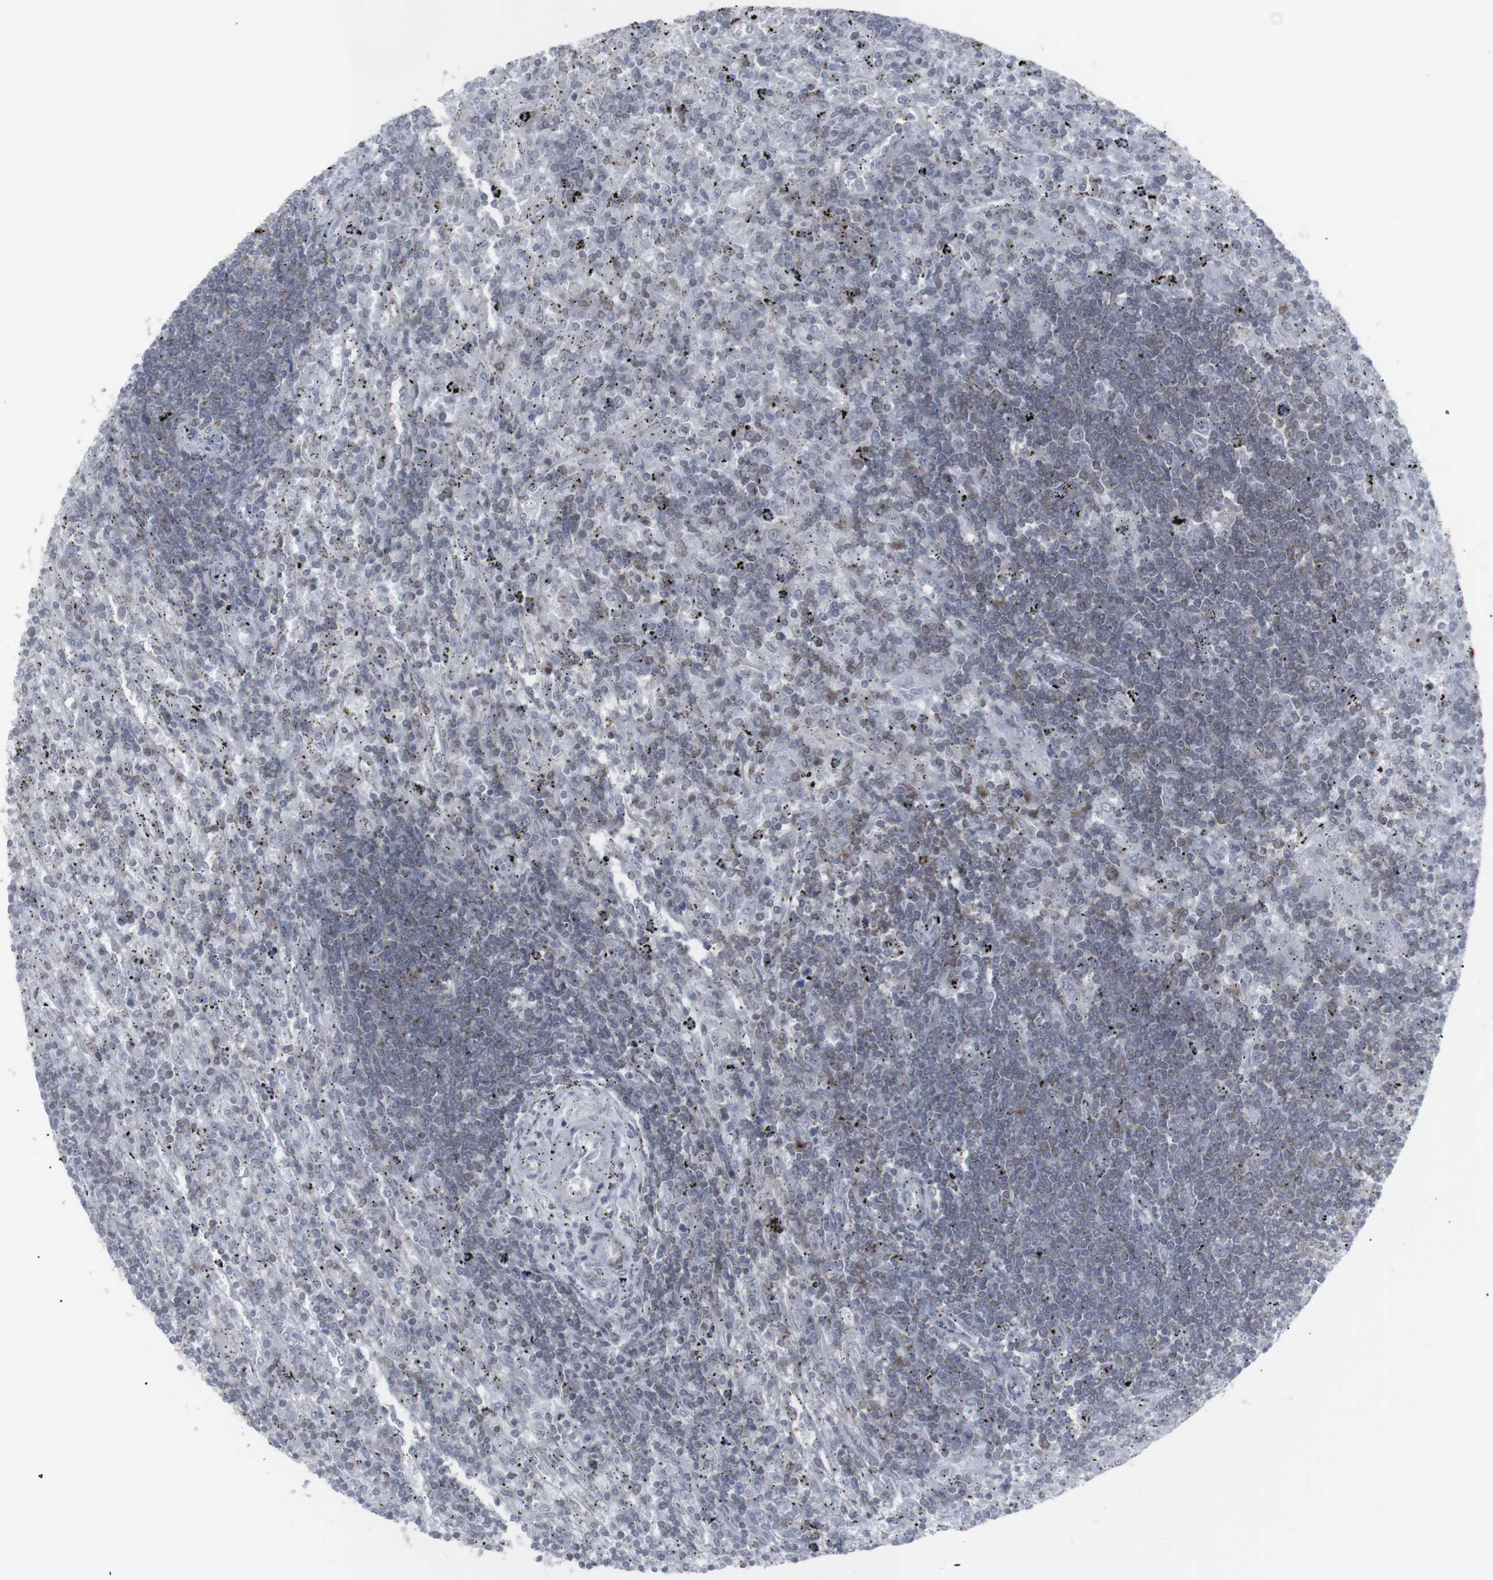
{"staining": {"intensity": "weak", "quantity": "25%-75%", "location": "cytoplasmic/membranous"}, "tissue": "lymphoma", "cell_type": "Tumor cells", "image_type": "cancer", "snomed": [{"axis": "morphology", "description": "Malignant lymphoma, non-Hodgkin's type, Low grade"}, {"axis": "topography", "description": "Spleen"}], "caption": "Immunohistochemical staining of human malignant lymphoma, non-Hodgkin's type (low-grade) demonstrates weak cytoplasmic/membranous protein expression in about 25%-75% of tumor cells.", "gene": "APOBEC2", "patient": {"sex": "male", "age": 76}}